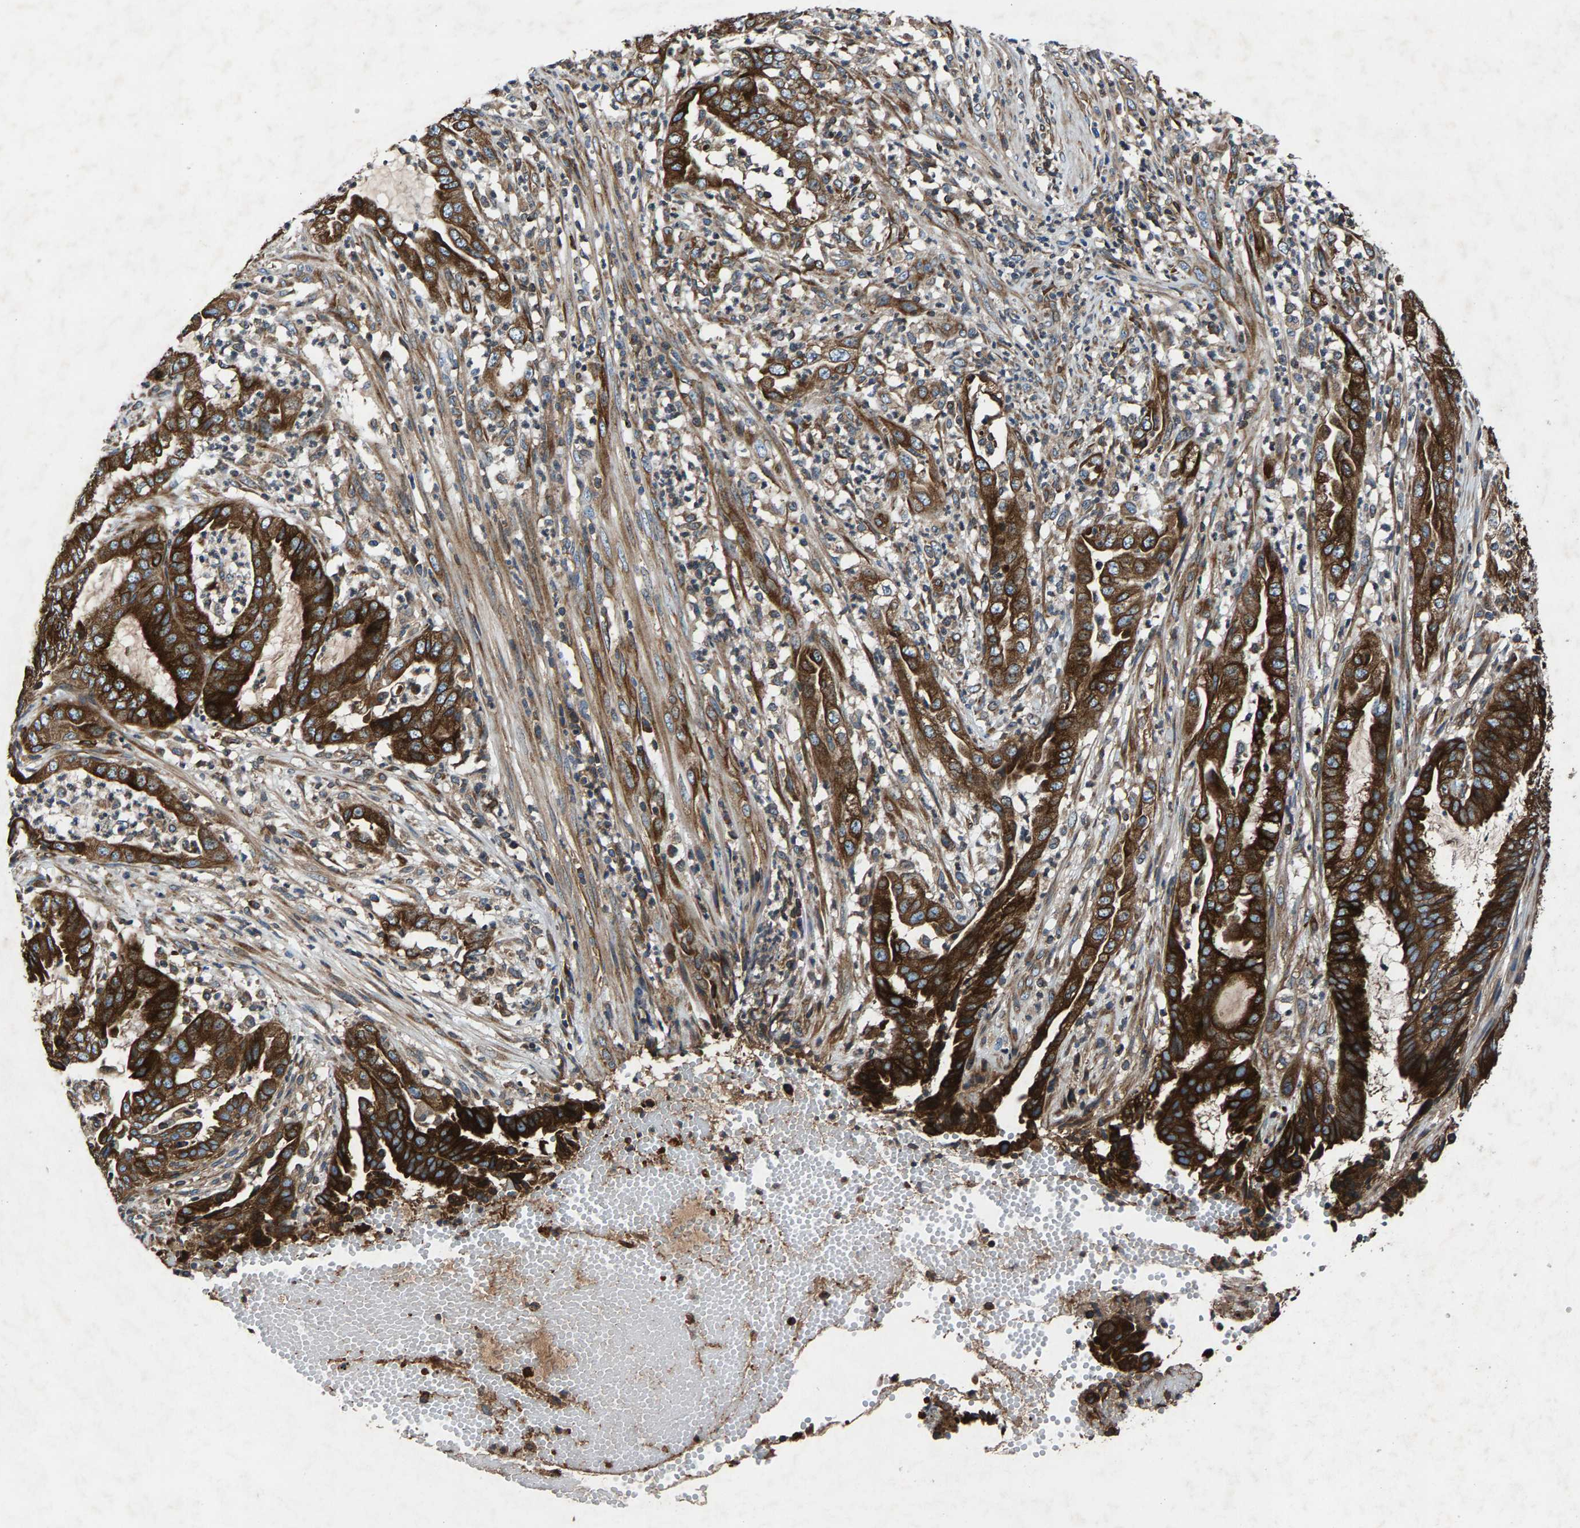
{"staining": {"intensity": "strong", "quantity": ">75%", "location": "cytoplasmic/membranous"}, "tissue": "endometrial cancer", "cell_type": "Tumor cells", "image_type": "cancer", "snomed": [{"axis": "morphology", "description": "Adenocarcinoma, NOS"}, {"axis": "topography", "description": "Endometrium"}], "caption": "Immunohistochemistry micrograph of neoplastic tissue: endometrial cancer (adenocarcinoma) stained using IHC demonstrates high levels of strong protein expression localized specifically in the cytoplasmic/membranous of tumor cells, appearing as a cytoplasmic/membranous brown color.", "gene": "LPCAT1", "patient": {"sex": "female", "age": 51}}